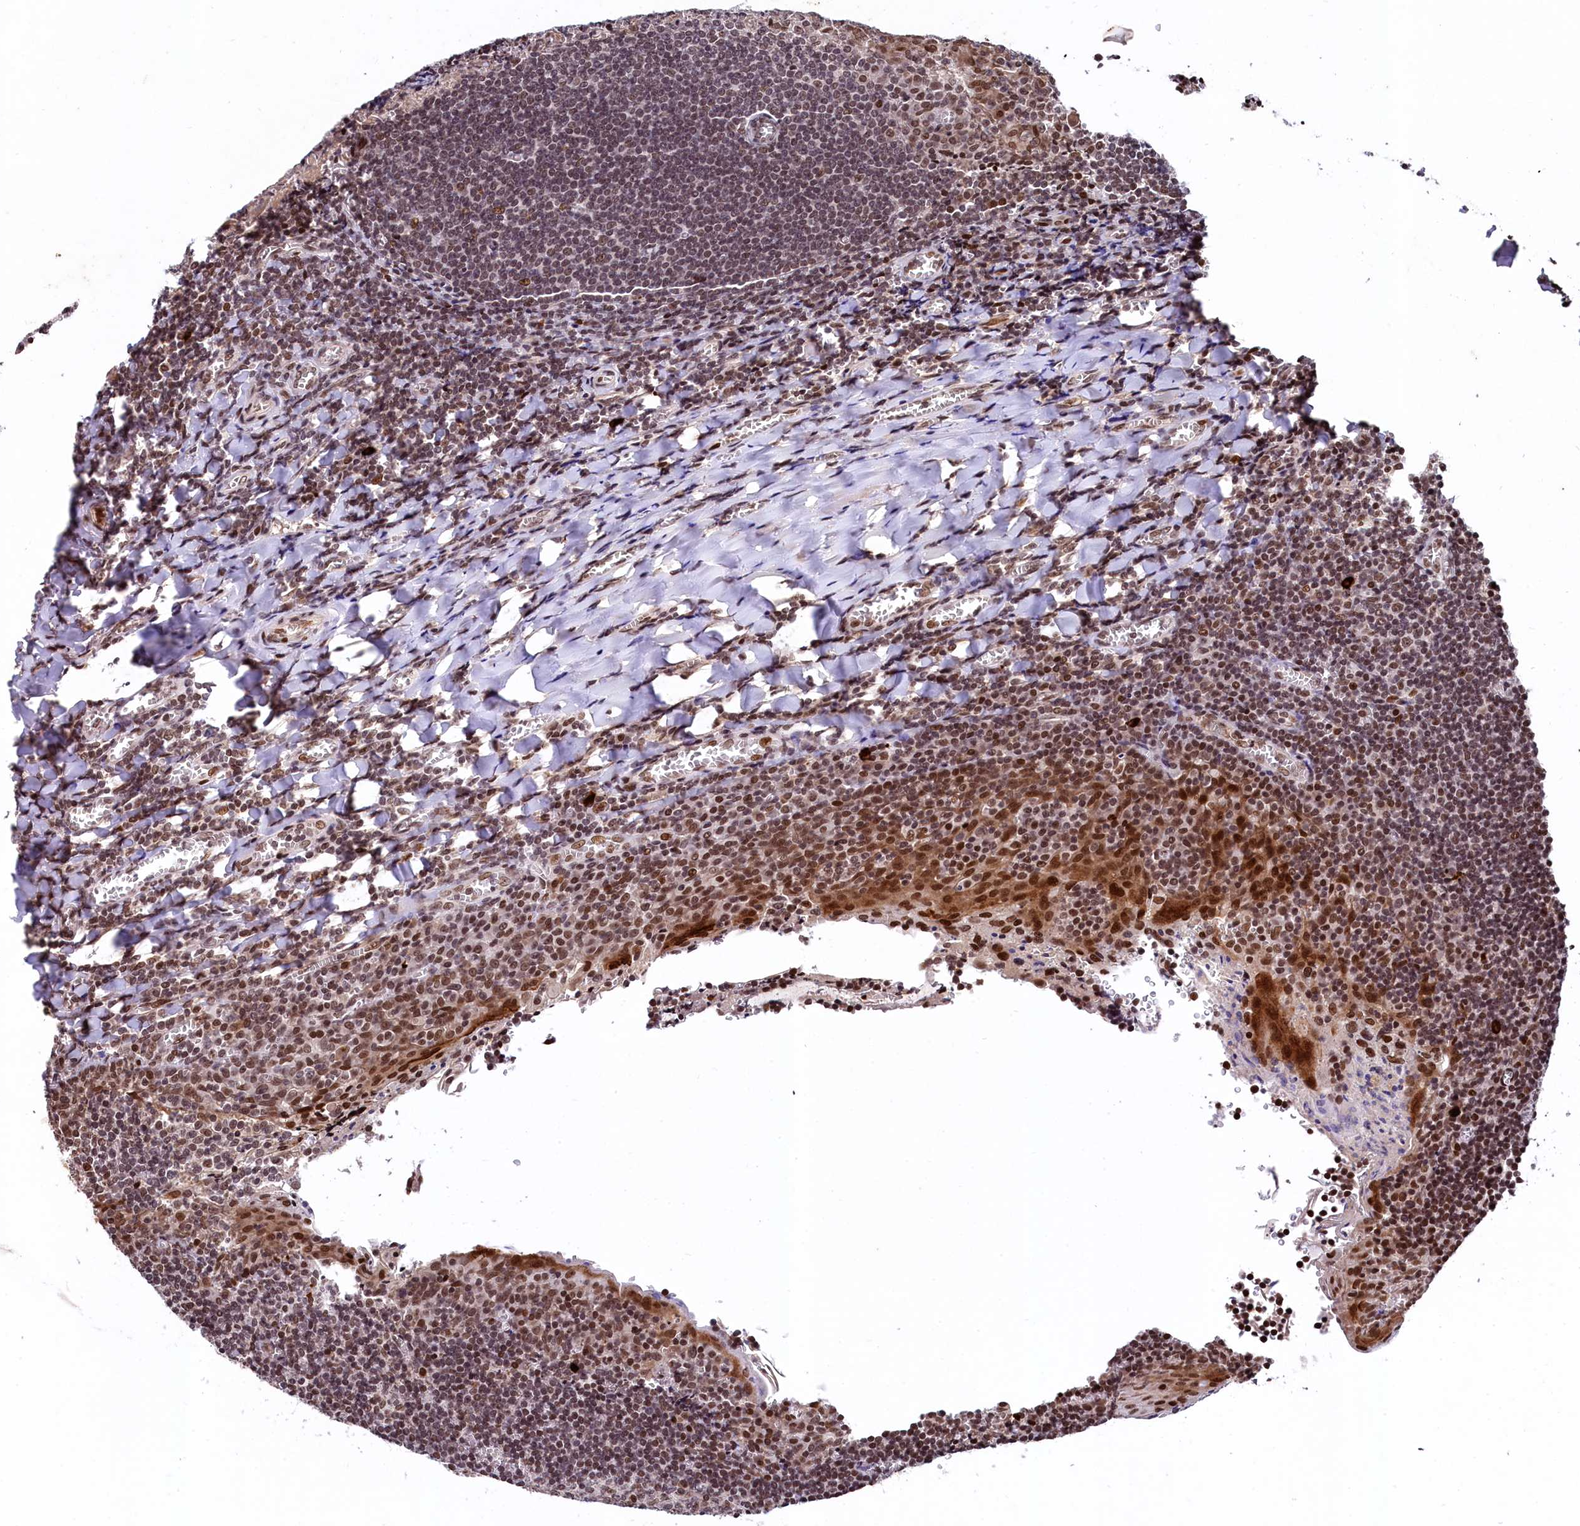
{"staining": {"intensity": "weak", "quantity": "25%-75%", "location": "nuclear"}, "tissue": "tonsil", "cell_type": "Germinal center cells", "image_type": "normal", "snomed": [{"axis": "morphology", "description": "Normal tissue, NOS"}, {"axis": "topography", "description": "Tonsil"}], "caption": "DAB (3,3'-diaminobenzidine) immunohistochemical staining of normal tonsil demonstrates weak nuclear protein positivity in about 25%-75% of germinal center cells.", "gene": "FAM217B", "patient": {"sex": "male", "age": 27}}